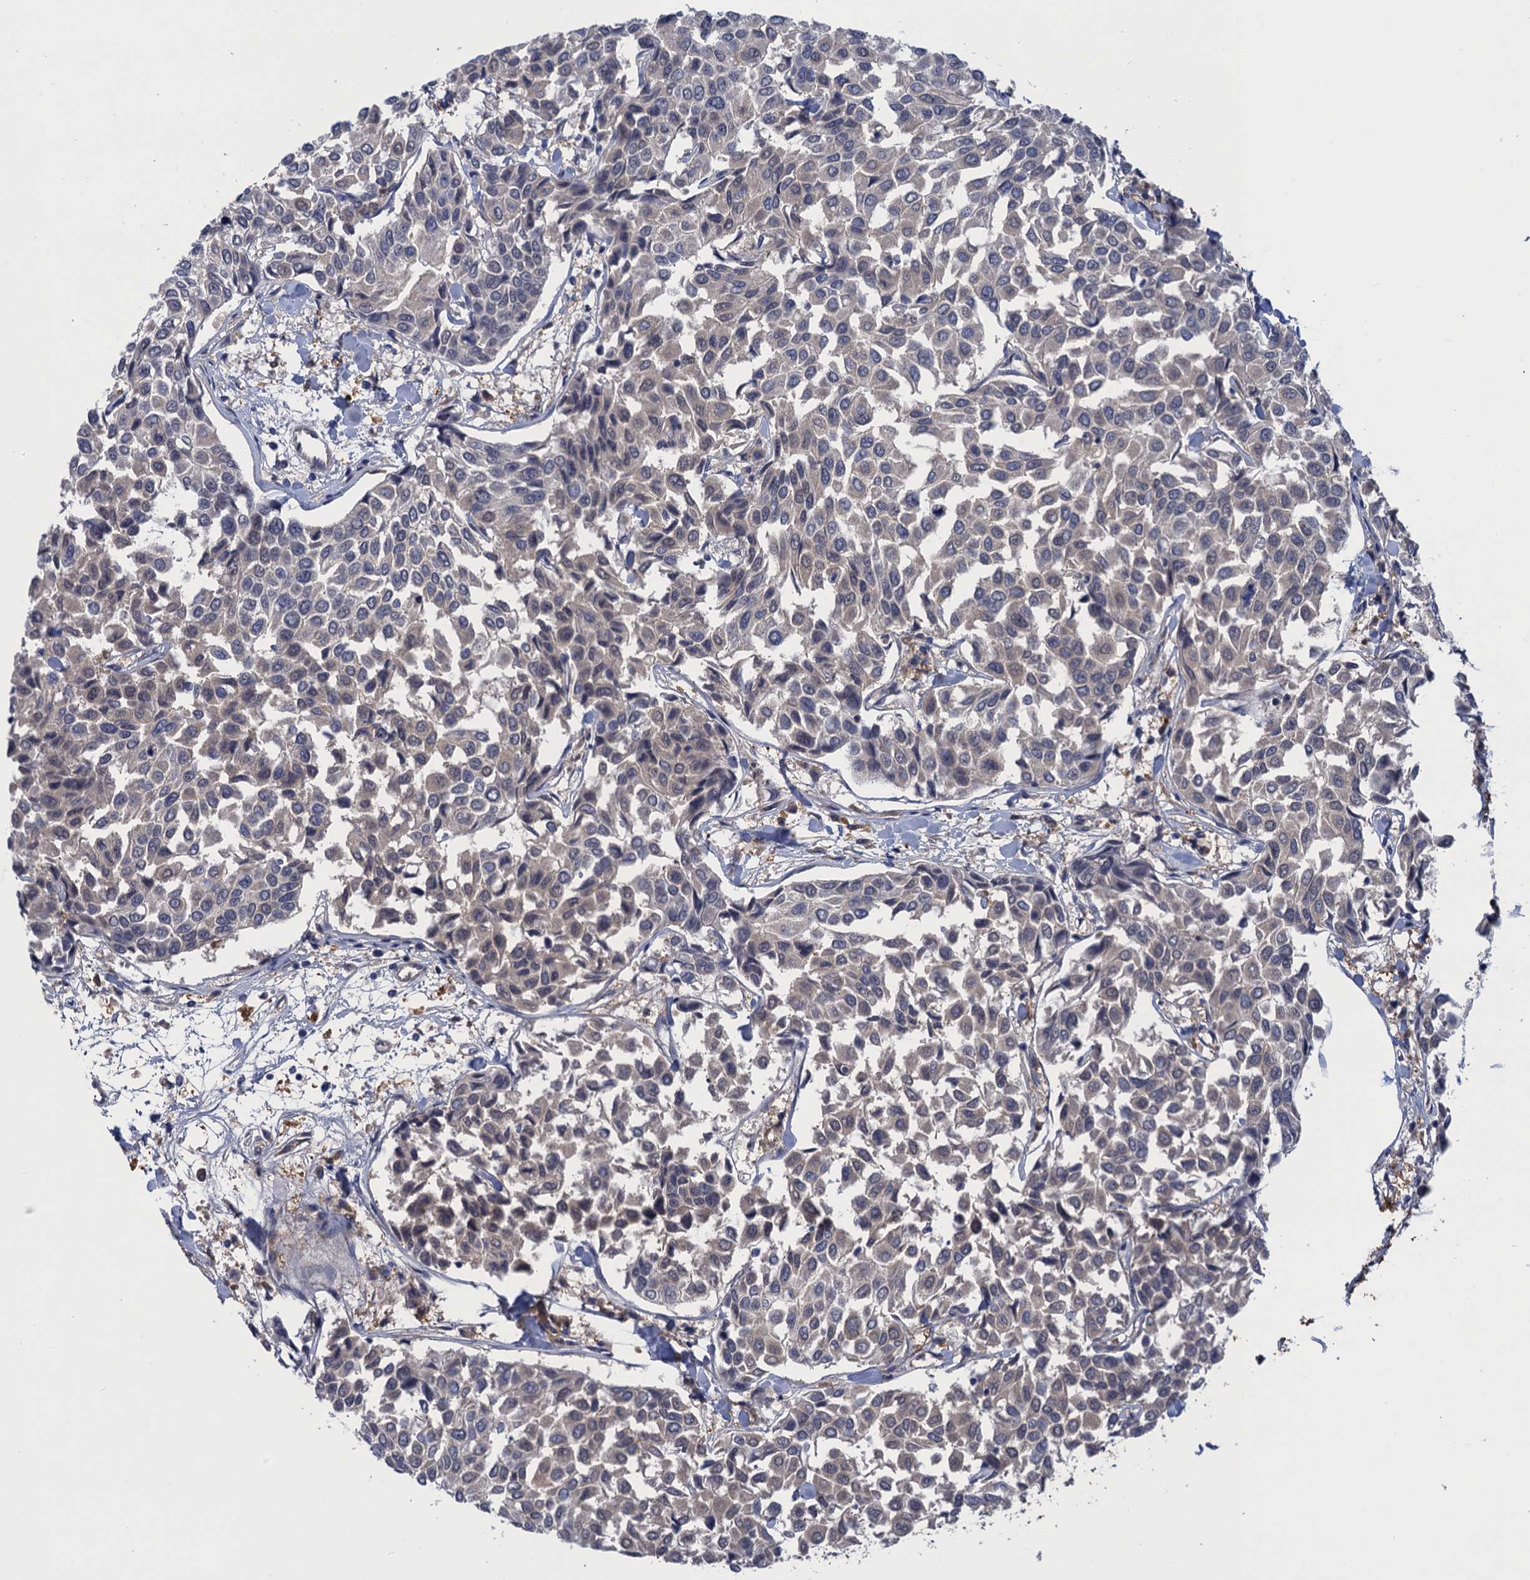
{"staining": {"intensity": "weak", "quantity": "<25%", "location": "cytoplasmic/membranous"}, "tissue": "breast cancer", "cell_type": "Tumor cells", "image_type": "cancer", "snomed": [{"axis": "morphology", "description": "Duct carcinoma"}, {"axis": "topography", "description": "Breast"}], "caption": "The photomicrograph shows no staining of tumor cells in invasive ductal carcinoma (breast).", "gene": "NEK8", "patient": {"sex": "female", "age": 55}}